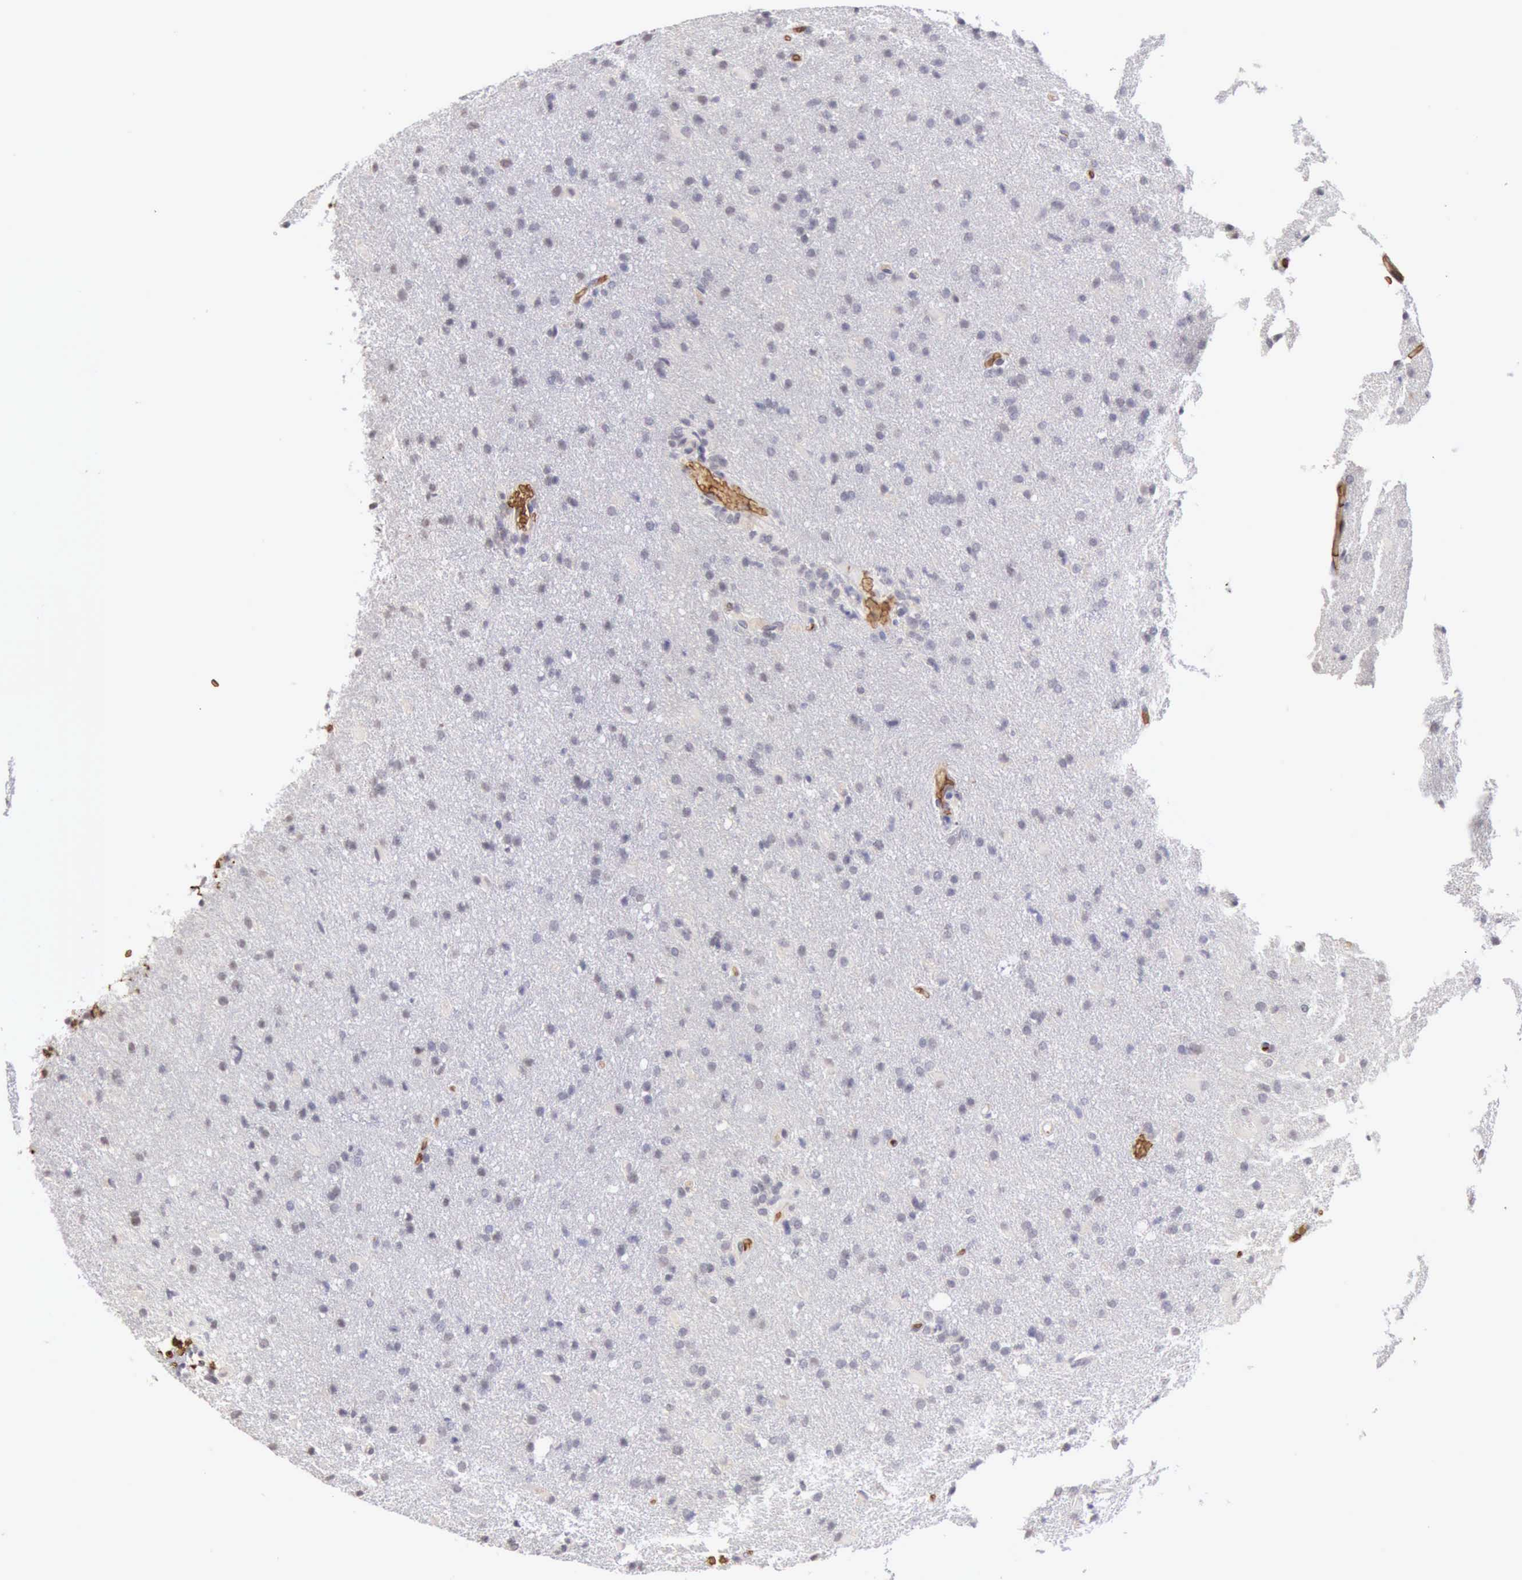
{"staining": {"intensity": "negative", "quantity": "none", "location": "none"}, "tissue": "glioma", "cell_type": "Tumor cells", "image_type": "cancer", "snomed": [{"axis": "morphology", "description": "Glioma, malignant, High grade"}, {"axis": "topography", "description": "Brain"}], "caption": "Malignant high-grade glioma stained for a protein using immunohistochemistry reveals no expression tumor cells.", "gene": "CFI", "patient": {"sex": "male", "age": 68}}